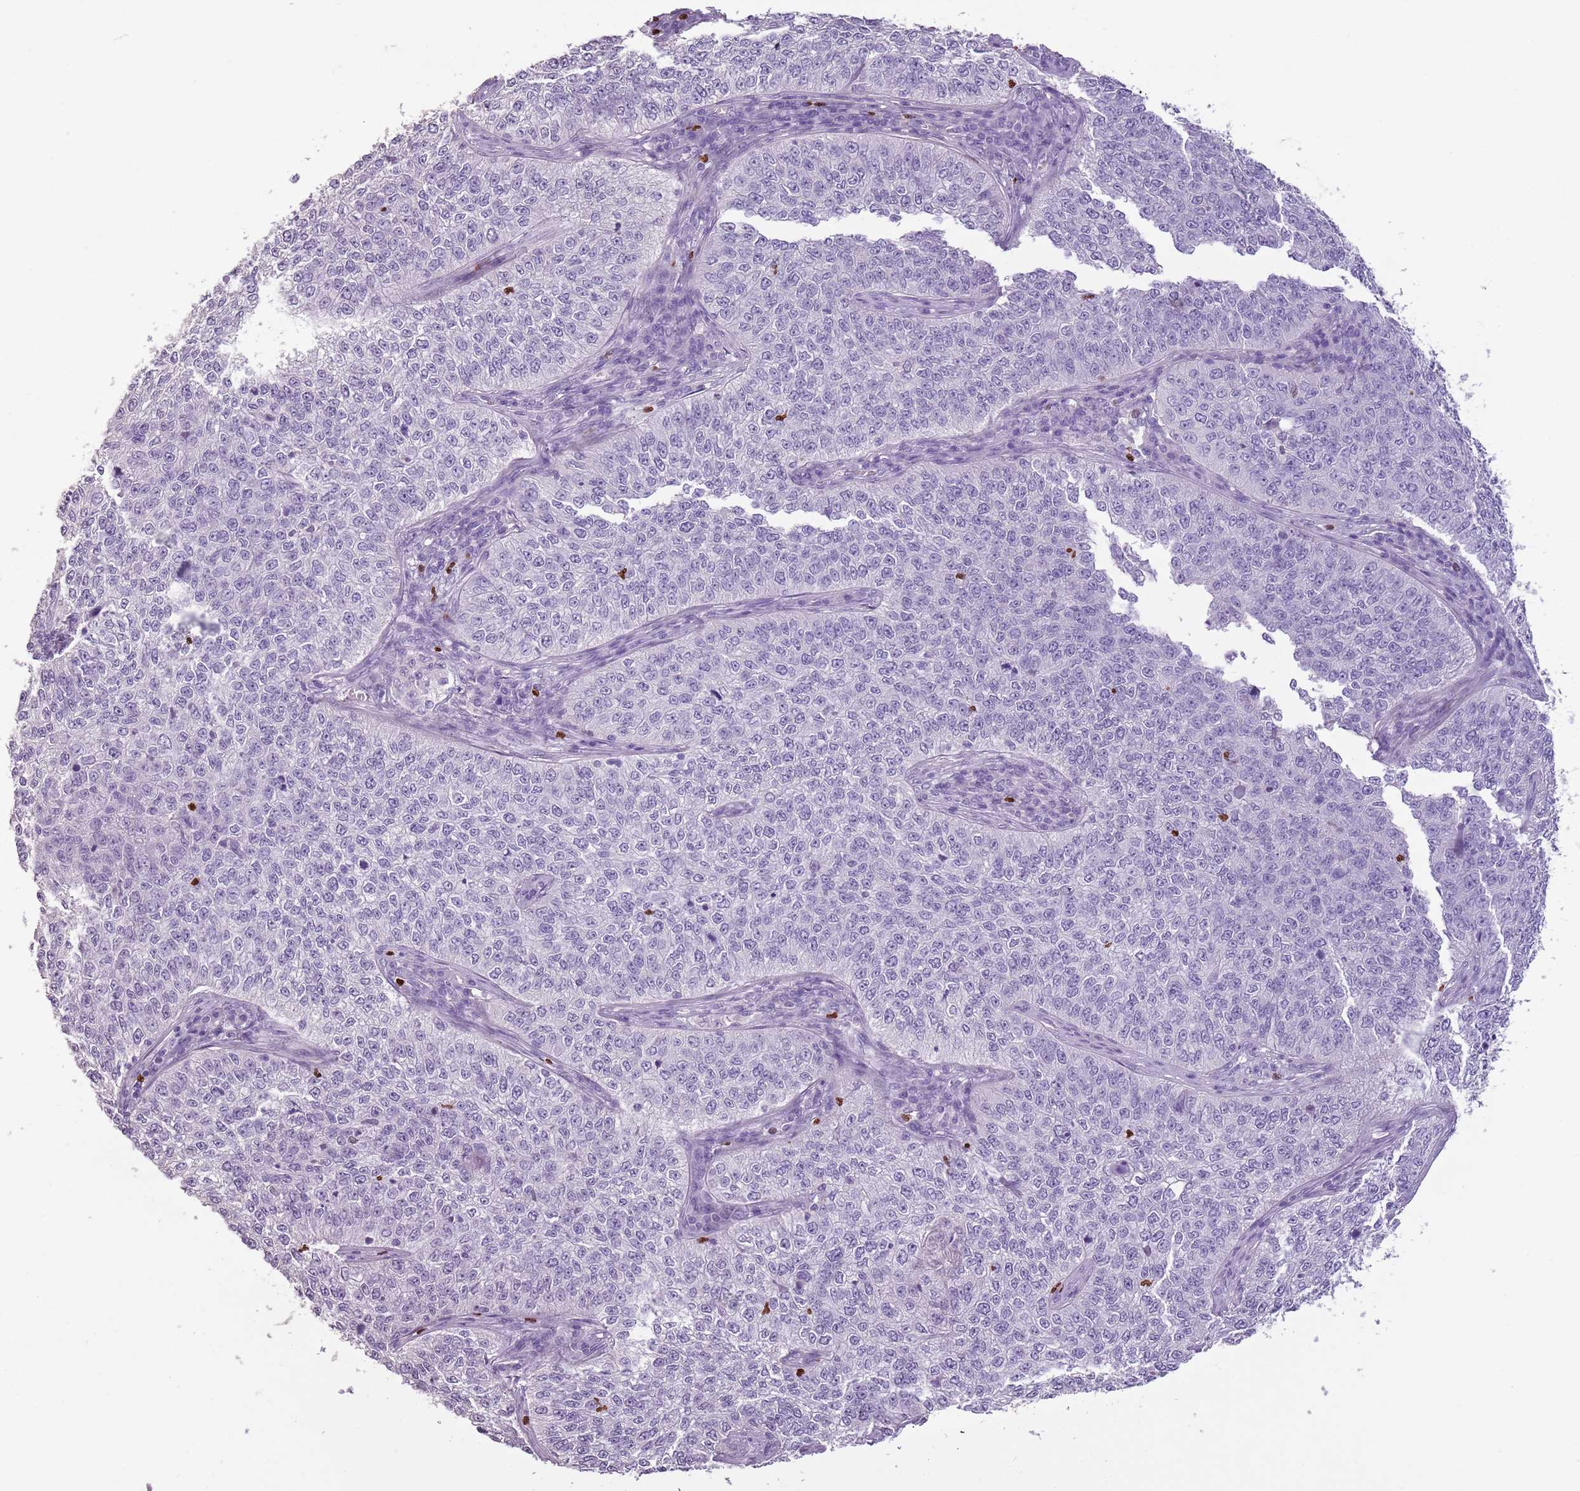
{"staining": {"intensity": "negative", "quantity": "none", "location": "none"}, "tissue": "cervical cancer", "cell_type": "Tumor cells", "image_type": "cancer", "snomed": [{"axis": "morphology", "description": "Squamous cell carcinoma, NOS"}, {"axis": "topography", "description": "Cervix"}], "caption": "Tumor cells are negative for protein expression in human squamous cell carcinoma (cervical). Brightfield microscopy of immunohistochemistry (IHC) stained with DAB (brown) and hematoxylin (blue), captured at high magnification.", "gene": "CELF6", "patient": {"sex": "female", "age": 35}}